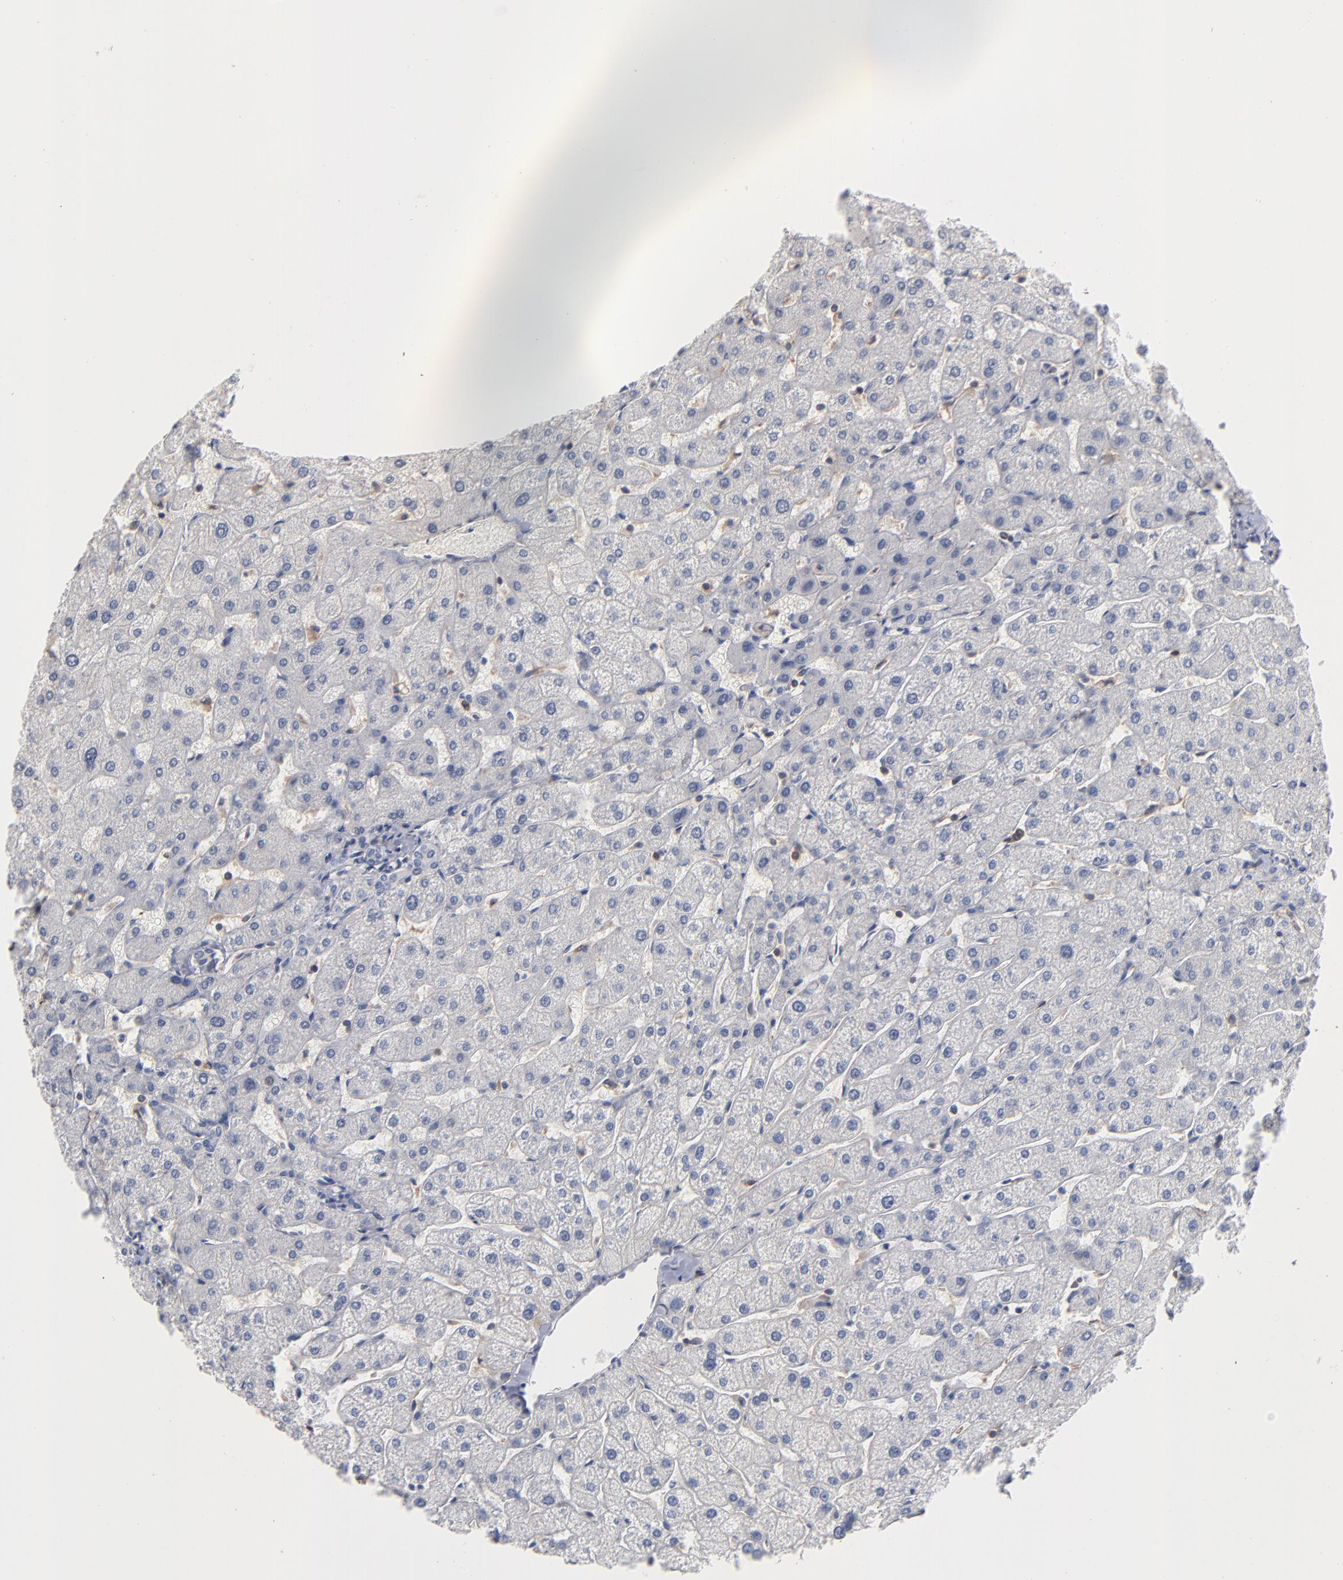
{"staining": {"intensity": "negative", "quantity": "none", "location": "none"}, "tissue": "liver", "cell_type": "Cholangiocytes", "image_type": "normal", "snomed": [{"axis": "morphology", "description": "Normal tissue, NOS"}, {"axis": "topography", "description": "Liver"}], "caption": "DAB immunohistochemical staining of benign human liver displays no significant positivity in cholangiocytes.", "gene": "PDLIM2", "patient": {"sex": "male", "age": 67}}